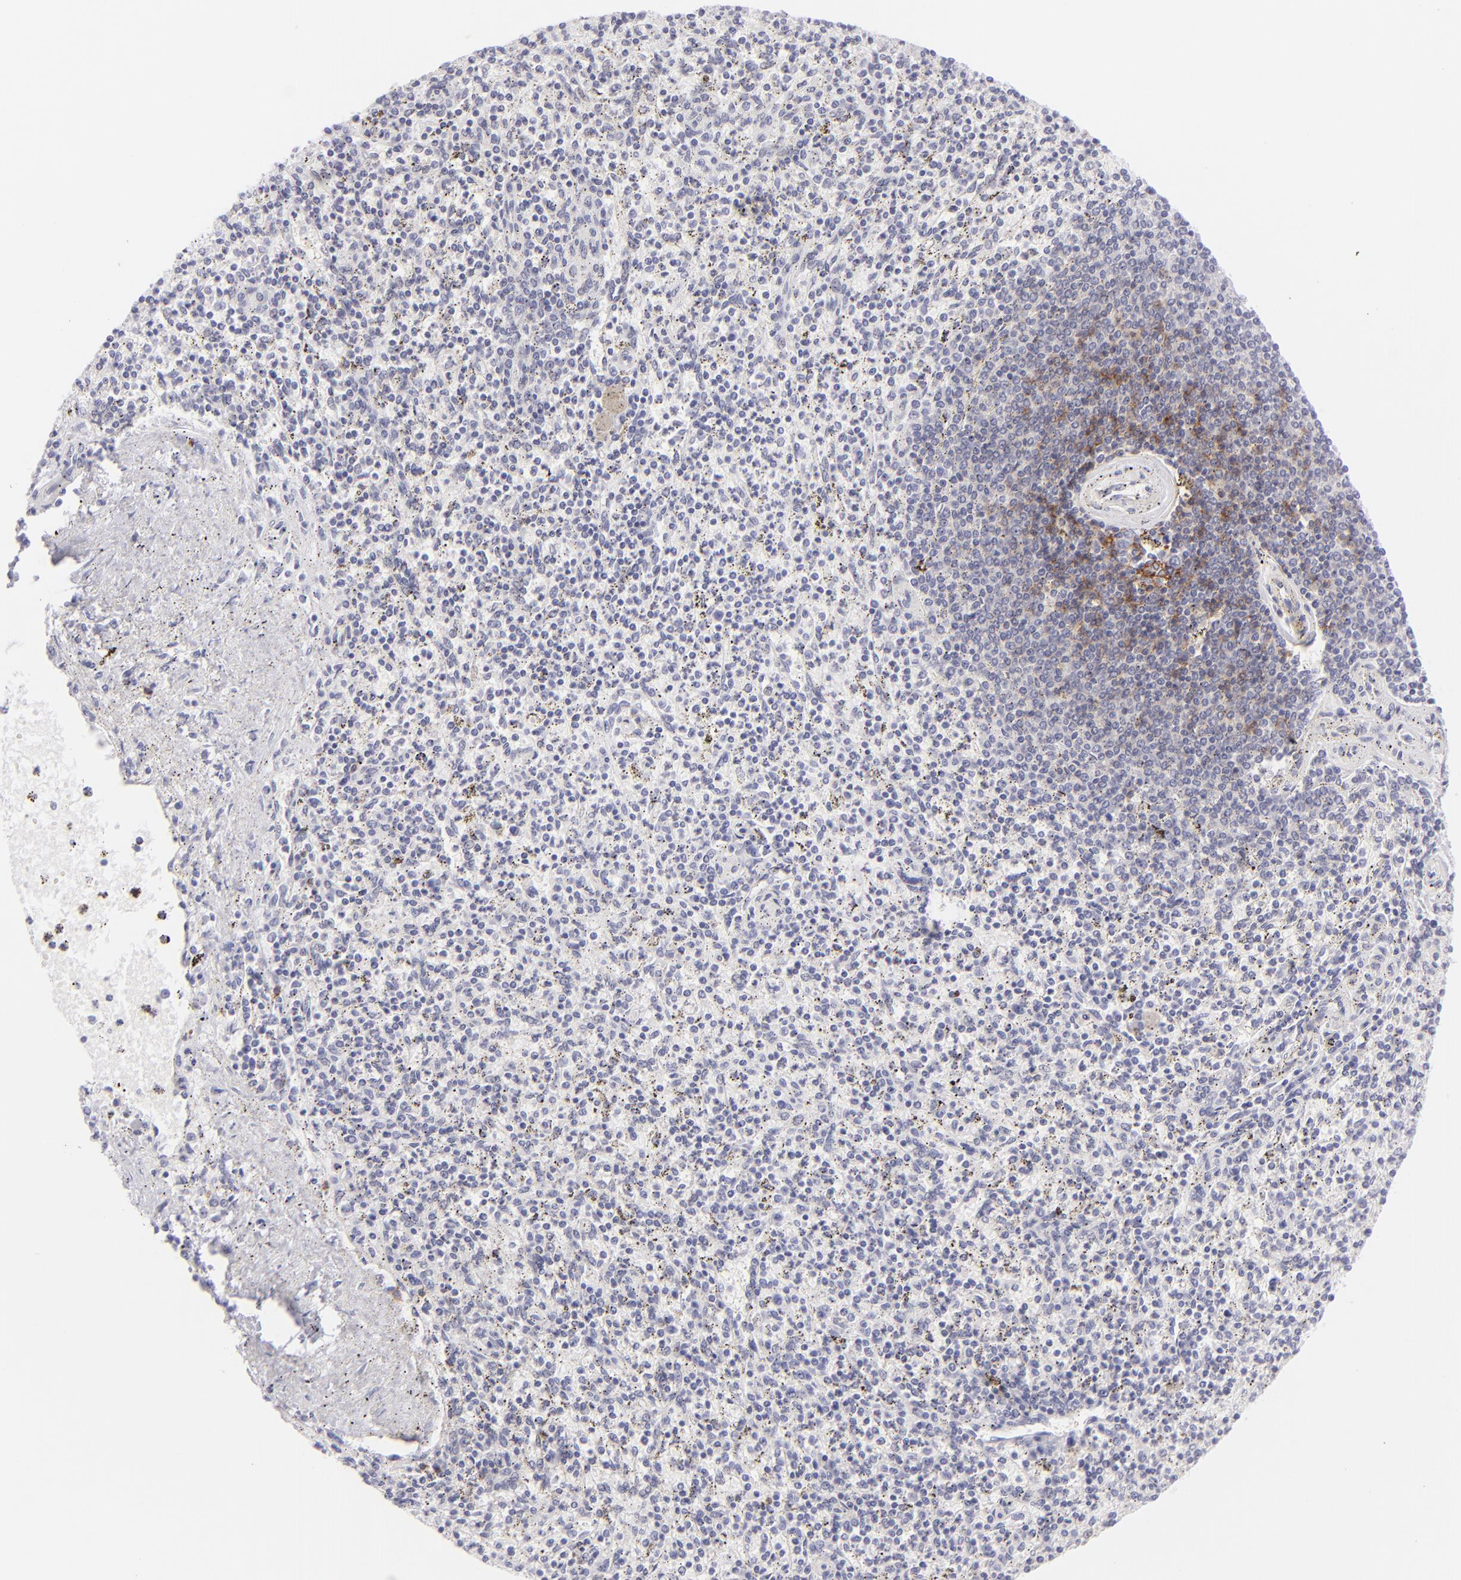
{"staining": {"intensity": "negative", "quantity": "none", "location": "none"}, "tissue": "spleen", "cell_type": "Cells in red pulp", "image_type": "normal", "snomed": [{"axis": "morphology", "description": "Normal tissue, NOS"}, {"axis": "topography", "description": "Spleen"}], "caption": "IHC micrograph of normal spleen: spleen stained with DAB reveals no significant protein positivity in cells in red pulp. The staining is performed using DAB (3,3'-diaminobenzidine) brown chromogen with nuclei counter-stained in using hematoxylin.", "gene": "FCER2", "patient": {"sex": "male", "age": 72}}